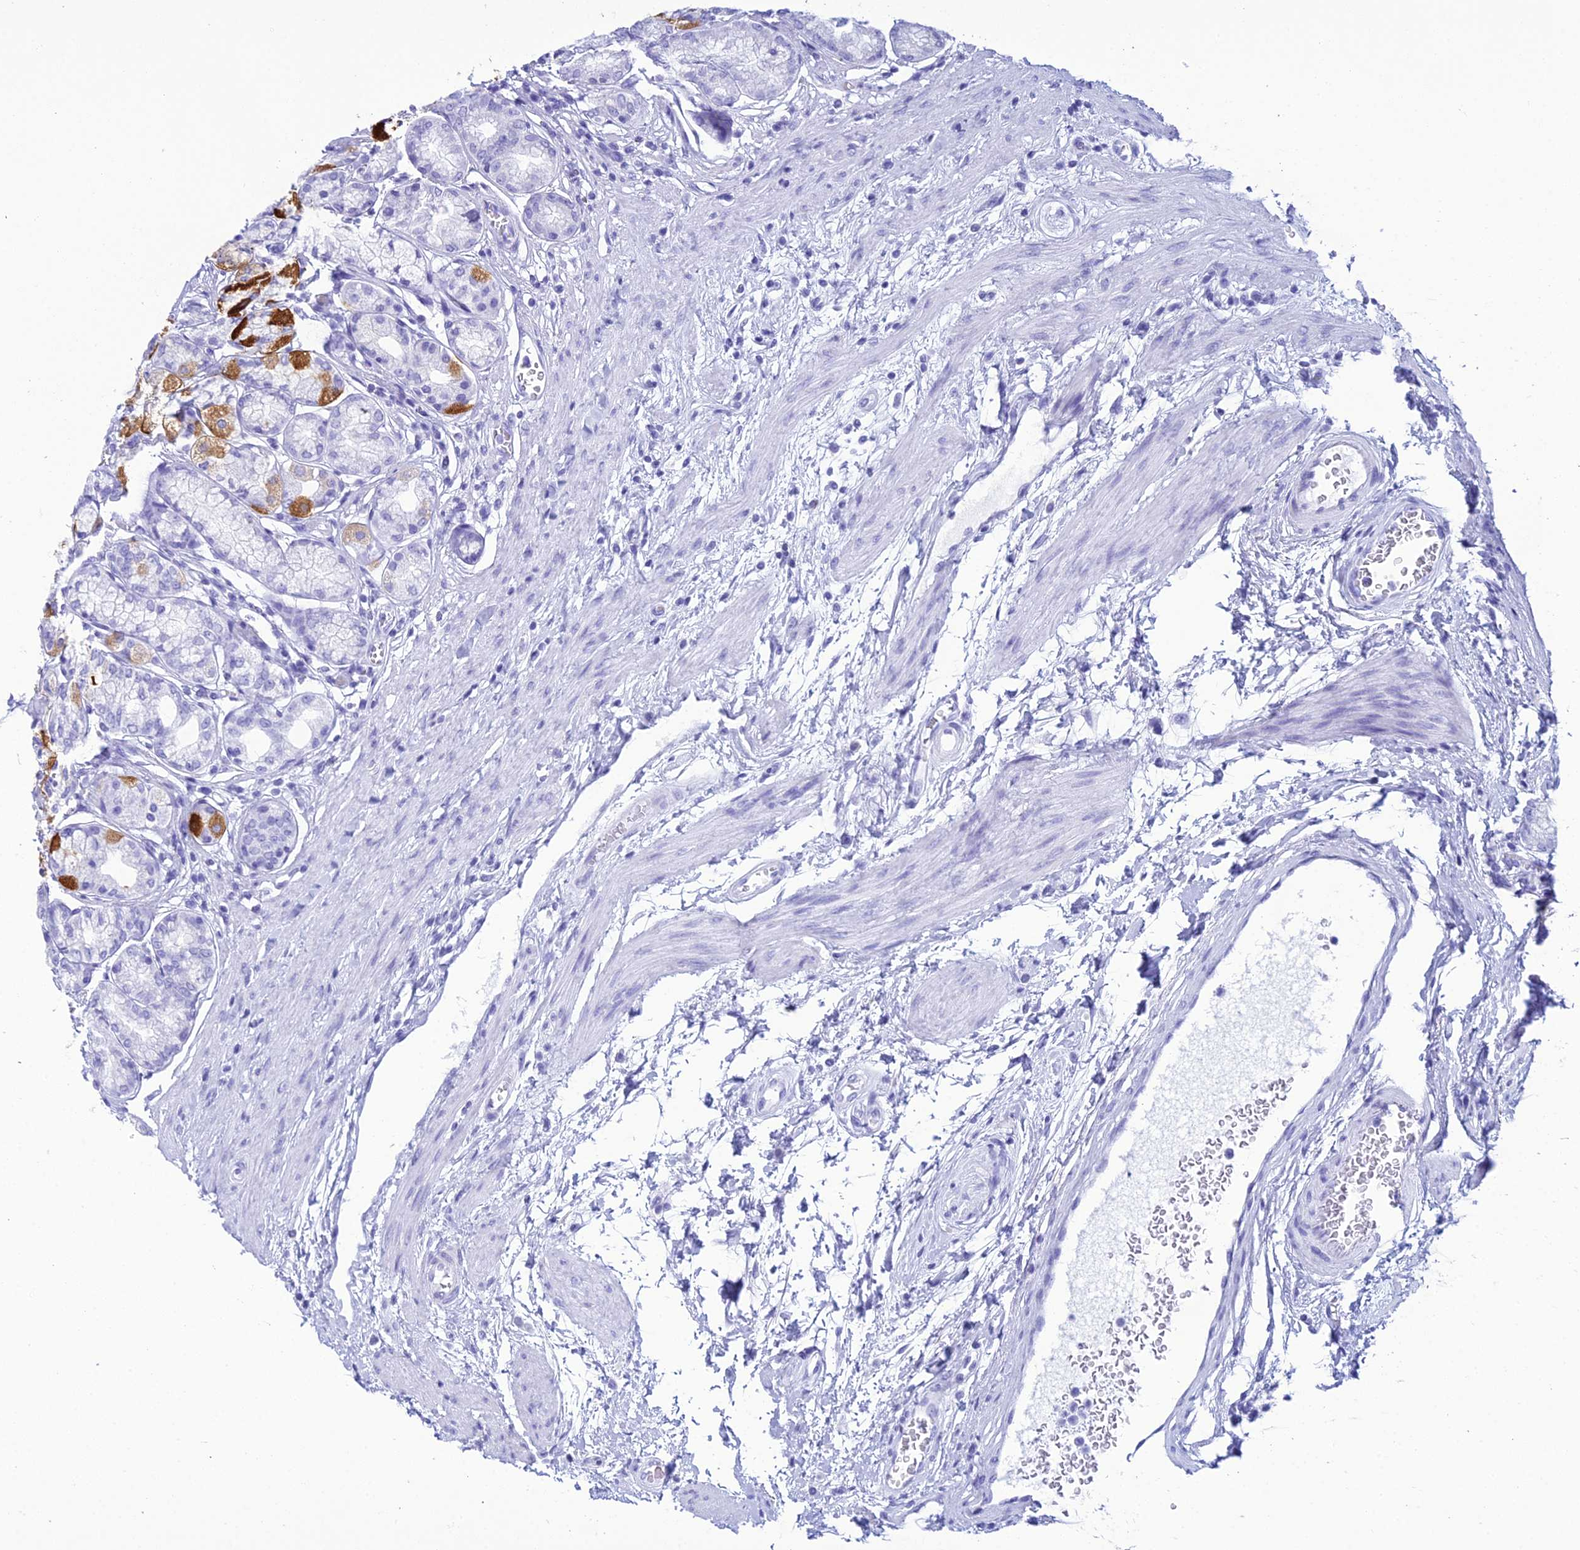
{"staining": {"intensity": "strong", "quantity": "<25%", "location": "cytoplasmic/membranous"}, "tissue": "stomach", "cell_type": "Glandular cells", "image_type": "normal", "snomed": [{"axis": "morphology", "description": "Normal tissue, NOS"}, {"axis": "morphology", "description": "Adenocarcinoma, NOS"}, {"axis": "morphology", "description": "Adenocarcinoma, High grade"}, {"axis": "topography", "description": "Stomach, upper"}, {"axis": "topography", "description": "Stomach"}], "caption": "Strong cytoplasmic/membranous staining is identified in about <25% of glandular cells in normal stomach. Ihc stains the protein in brown and the nuclei are stained blue.", "gene": "ZNF442", "patient": {"sex": "female", "age": 65}}